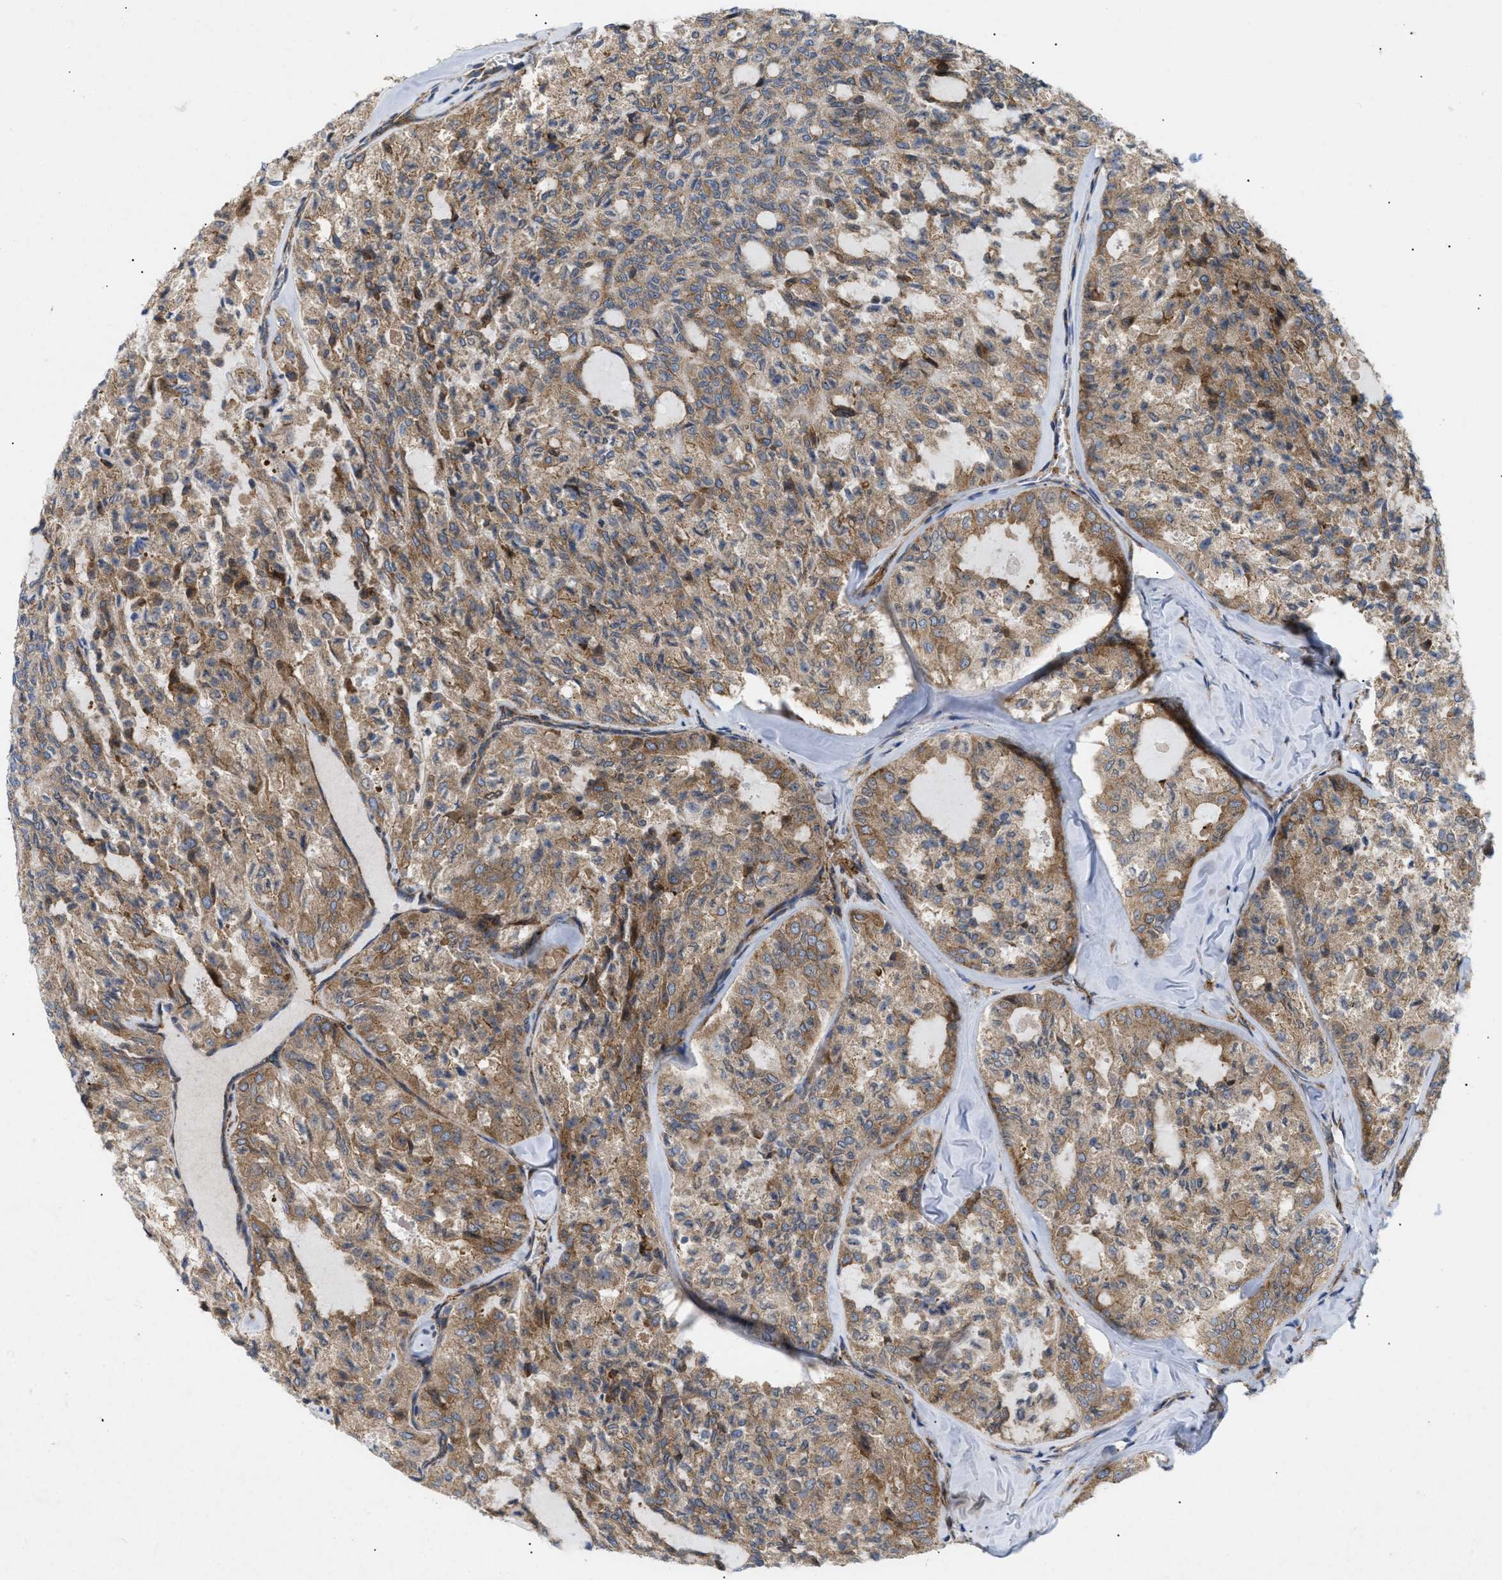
{"staining": {"intensity": "moderate", "quantity": ">75%", "location": "cytoplasmic/membranous"}, "tissue": "thyroid cancer", "cell_type": "Tumor cells", "image_type": "cancer", "snomed": [{"axis": "morphology", "description": "Follicular adenoma carcinoma, NOS"}, {"axis": "topography", "description": "Thyroid gland"}], "caption": "Protein staining displays moderate cytoplasmic/membranous staining in about >75% of tumor cells in thyroid cancer (follicular adenoma carcinoma).", "gene": "DCTN4", "patient": {"sex": "male", "age": 75}}